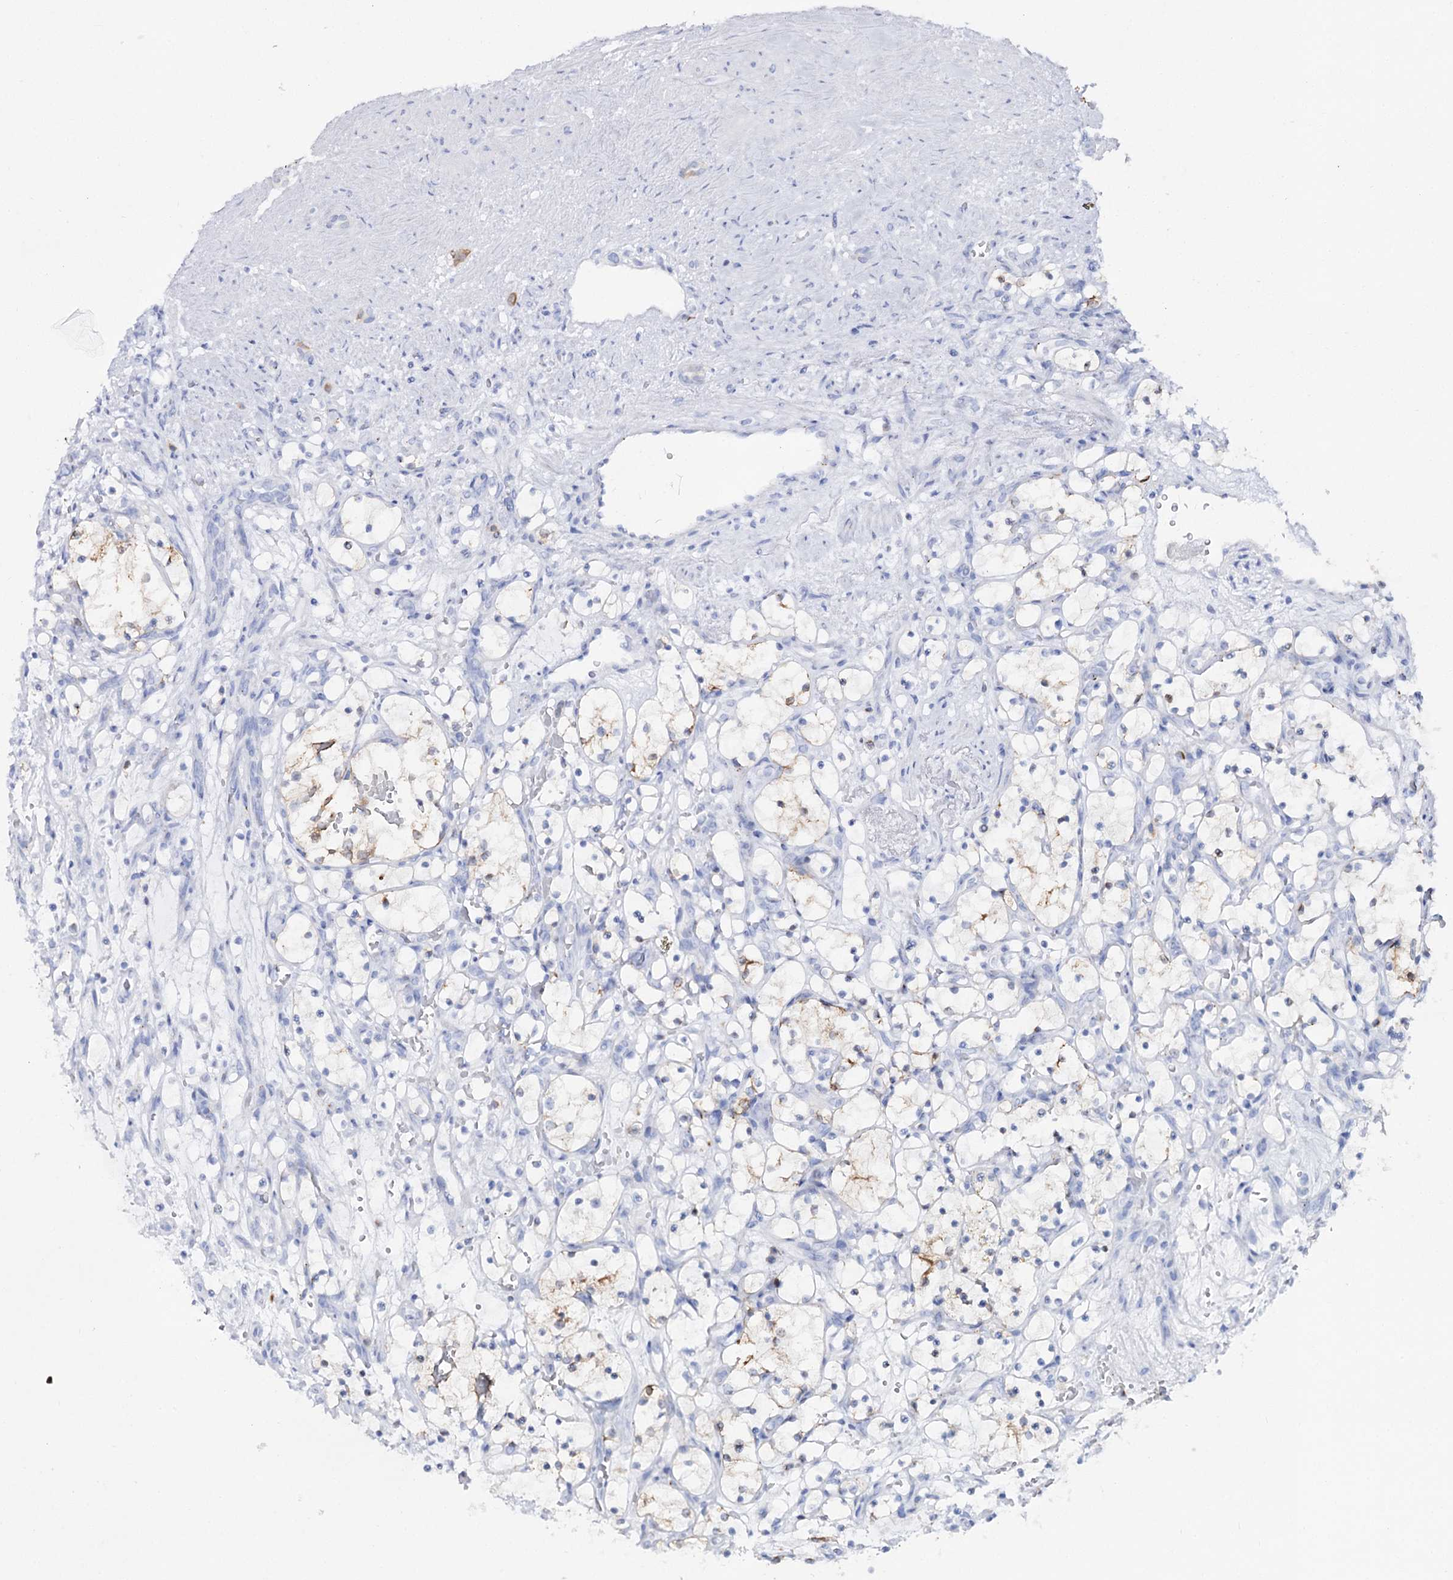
{"staining": {"intensity": "negative", "quantity": "none", "location": "none"}, "tissue": "renal cancer", "cell_type": "Tumor cells", "image_type": "cancer", "snomed": [{"axis": "morphology", "description": "Adenocarcinoma, NOS"}, {"axis": "topography", "description": "Kidney"}], "caption": "The photomicrograph reveals no staining of tumor cells in renal adenocarcinoma.", "gene": "SLC3A1", "patient": {"sex": "female", "age": 69}}